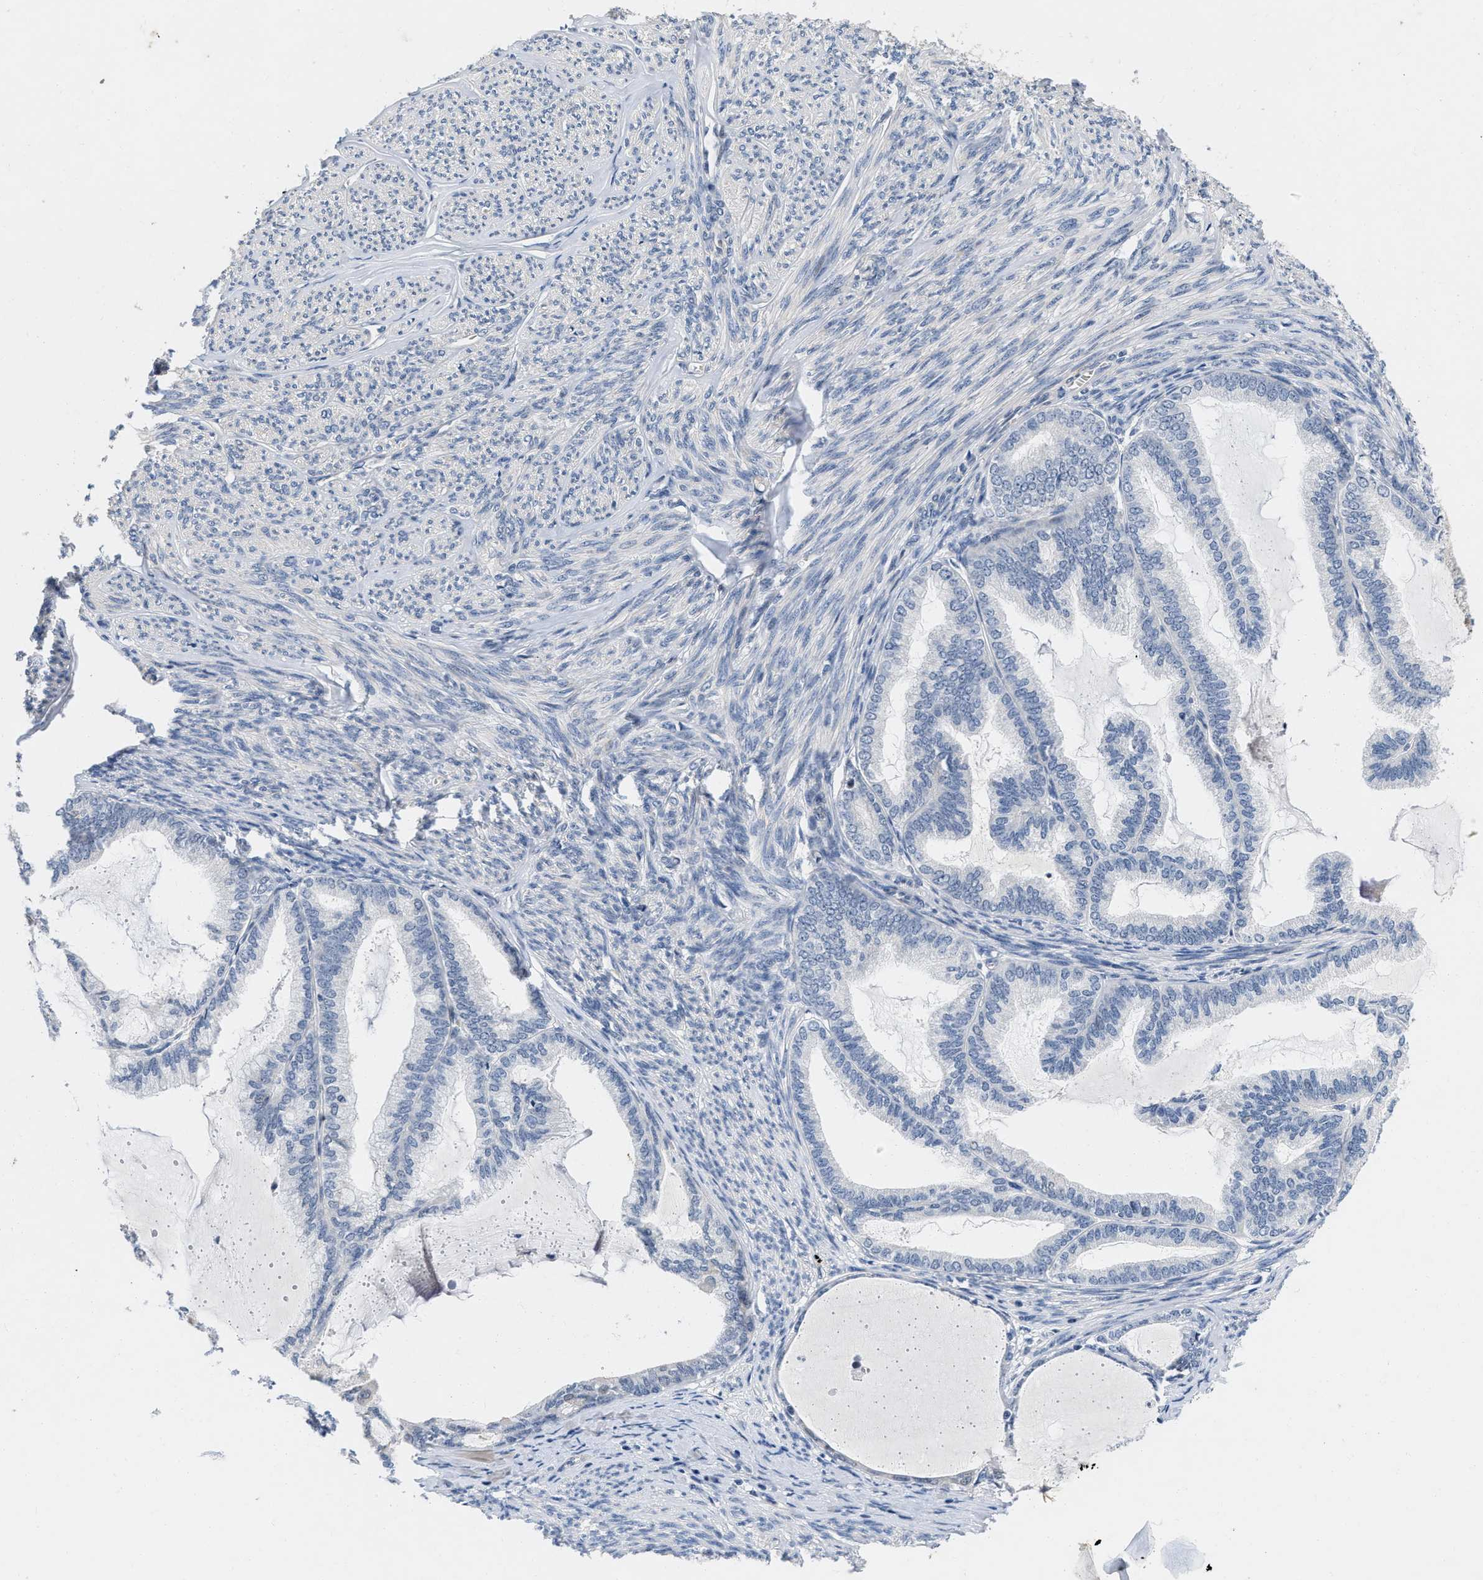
{"staining": {"intensity": "negative", "quantity": "none", "location": "none"}, "tissue": "endometrial cancer", "cell_type": "Tumor cells", "image_type": "cancer", "snomed": [{"axis": "morphology", "description": "Adenocarcinoma, NOS"}, {"axis": "topography", "description": "Endometrium"}], "caption": "Endometrial cancer (adenocarcinoma) was stained to show a protein in brown. There is no significant positivity in tumor cells. (DAB (3,3'-diaminobenzidine) immunohistochemistry visualized using brightfield microscopy, high magnification).", "gene": "VIP", "patient": {"sex": "female", "age": 86}}